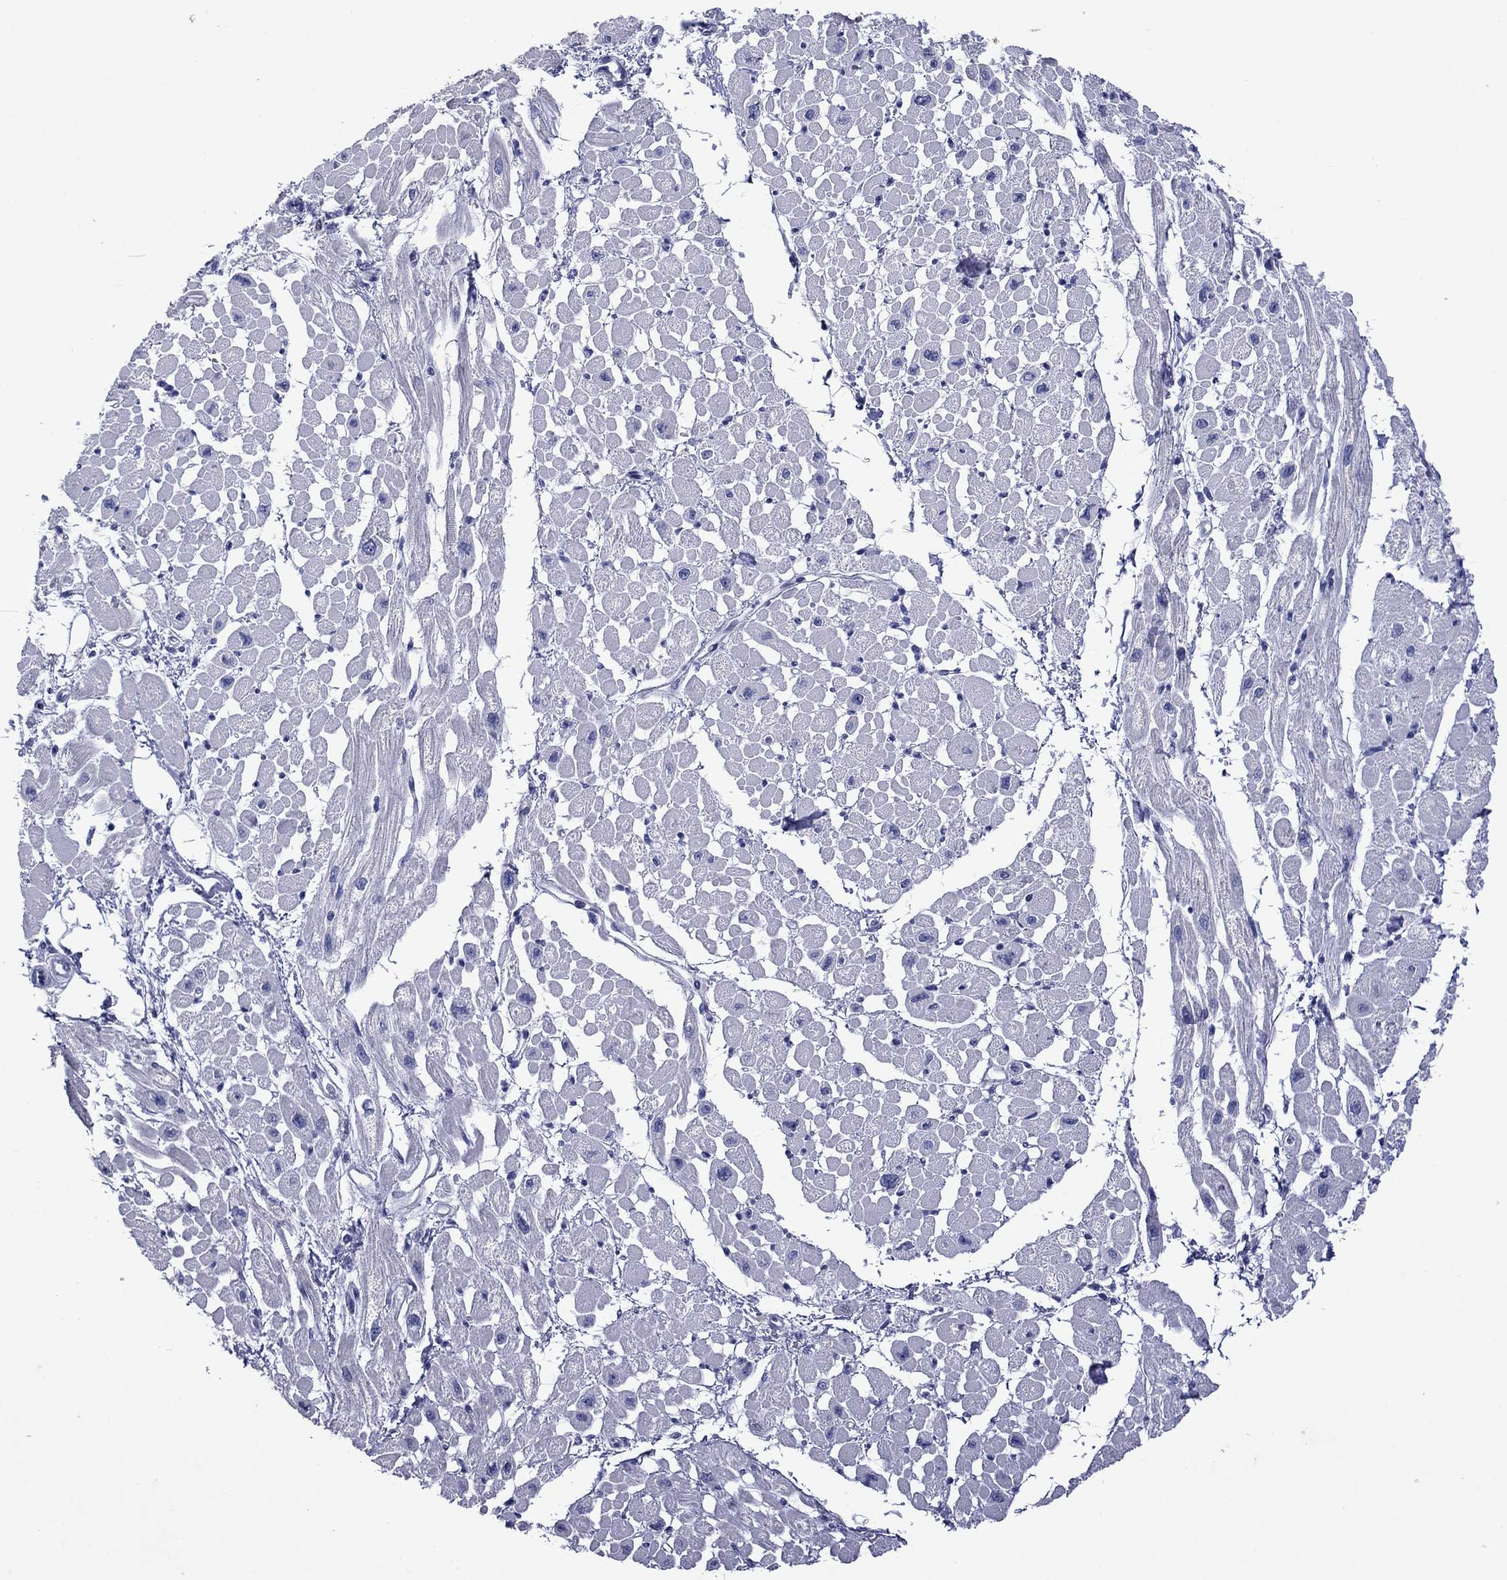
{"staining": {"intensity": "negative", "quantity": "none", "location": "none"}, "tissue": "heart muscle", "cell_type": "Cardiomyocytes", "image_type": "normal", "snomed": [{"axis": "morphology", "description": "Normal tissue, NOS"}, {"axis": "topography", "description": "Heart"}], "caption": "High magnification brightfield microscopy of unremarkable heart muscle stained with DAB (3,3'-diaminobenzidine) (brown) and counterstained with hematoxylin (blue): cardiomyocytes show no significant positivity. (IHC, brightfield microscopy, high magnification).", "gene": "PIWIL1", "patient": {"sex": "male", "age": 66}}